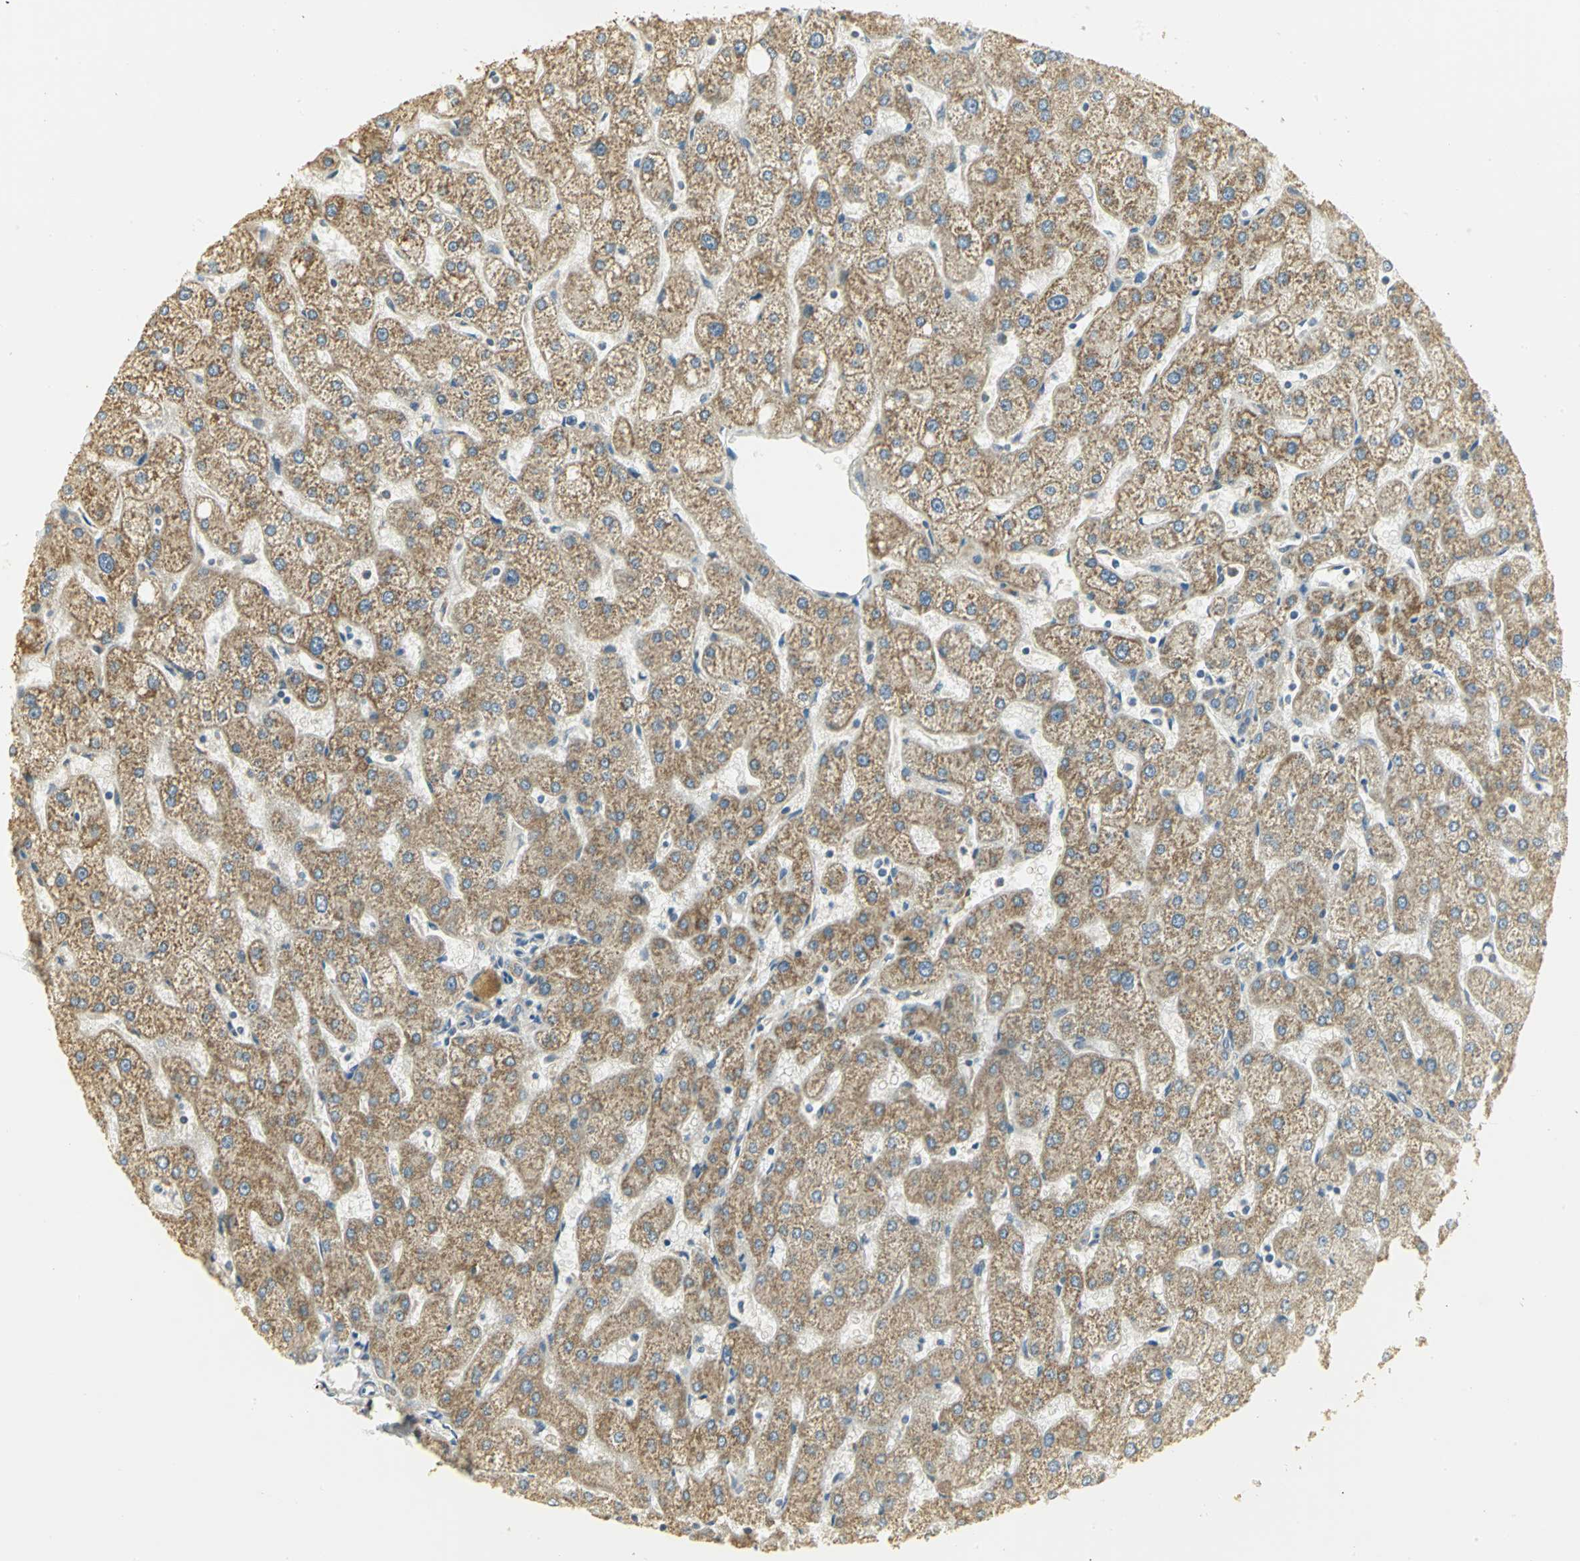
{"staining": {"intensity": "moderate", "quantity": ">75%", "location": "cytoplasmic/membranous"}, "tissue": "liver", "cell_type": "Cholangiocytes", "image_type": "normal", "snomed": [{"axis": "morphology", "description": "Normal tissue, NOS"}, {"axis": "topography", "description": "Liver"}], "caption": "About >75% of cholangiocytes in unremarkable human liver demonstrate moderate cytoplasmic/membranous protein staining as visualized by brown immunohistochemical staining.", "gene": "RARS1", "patient": {"sex": "male", "age": 67}}